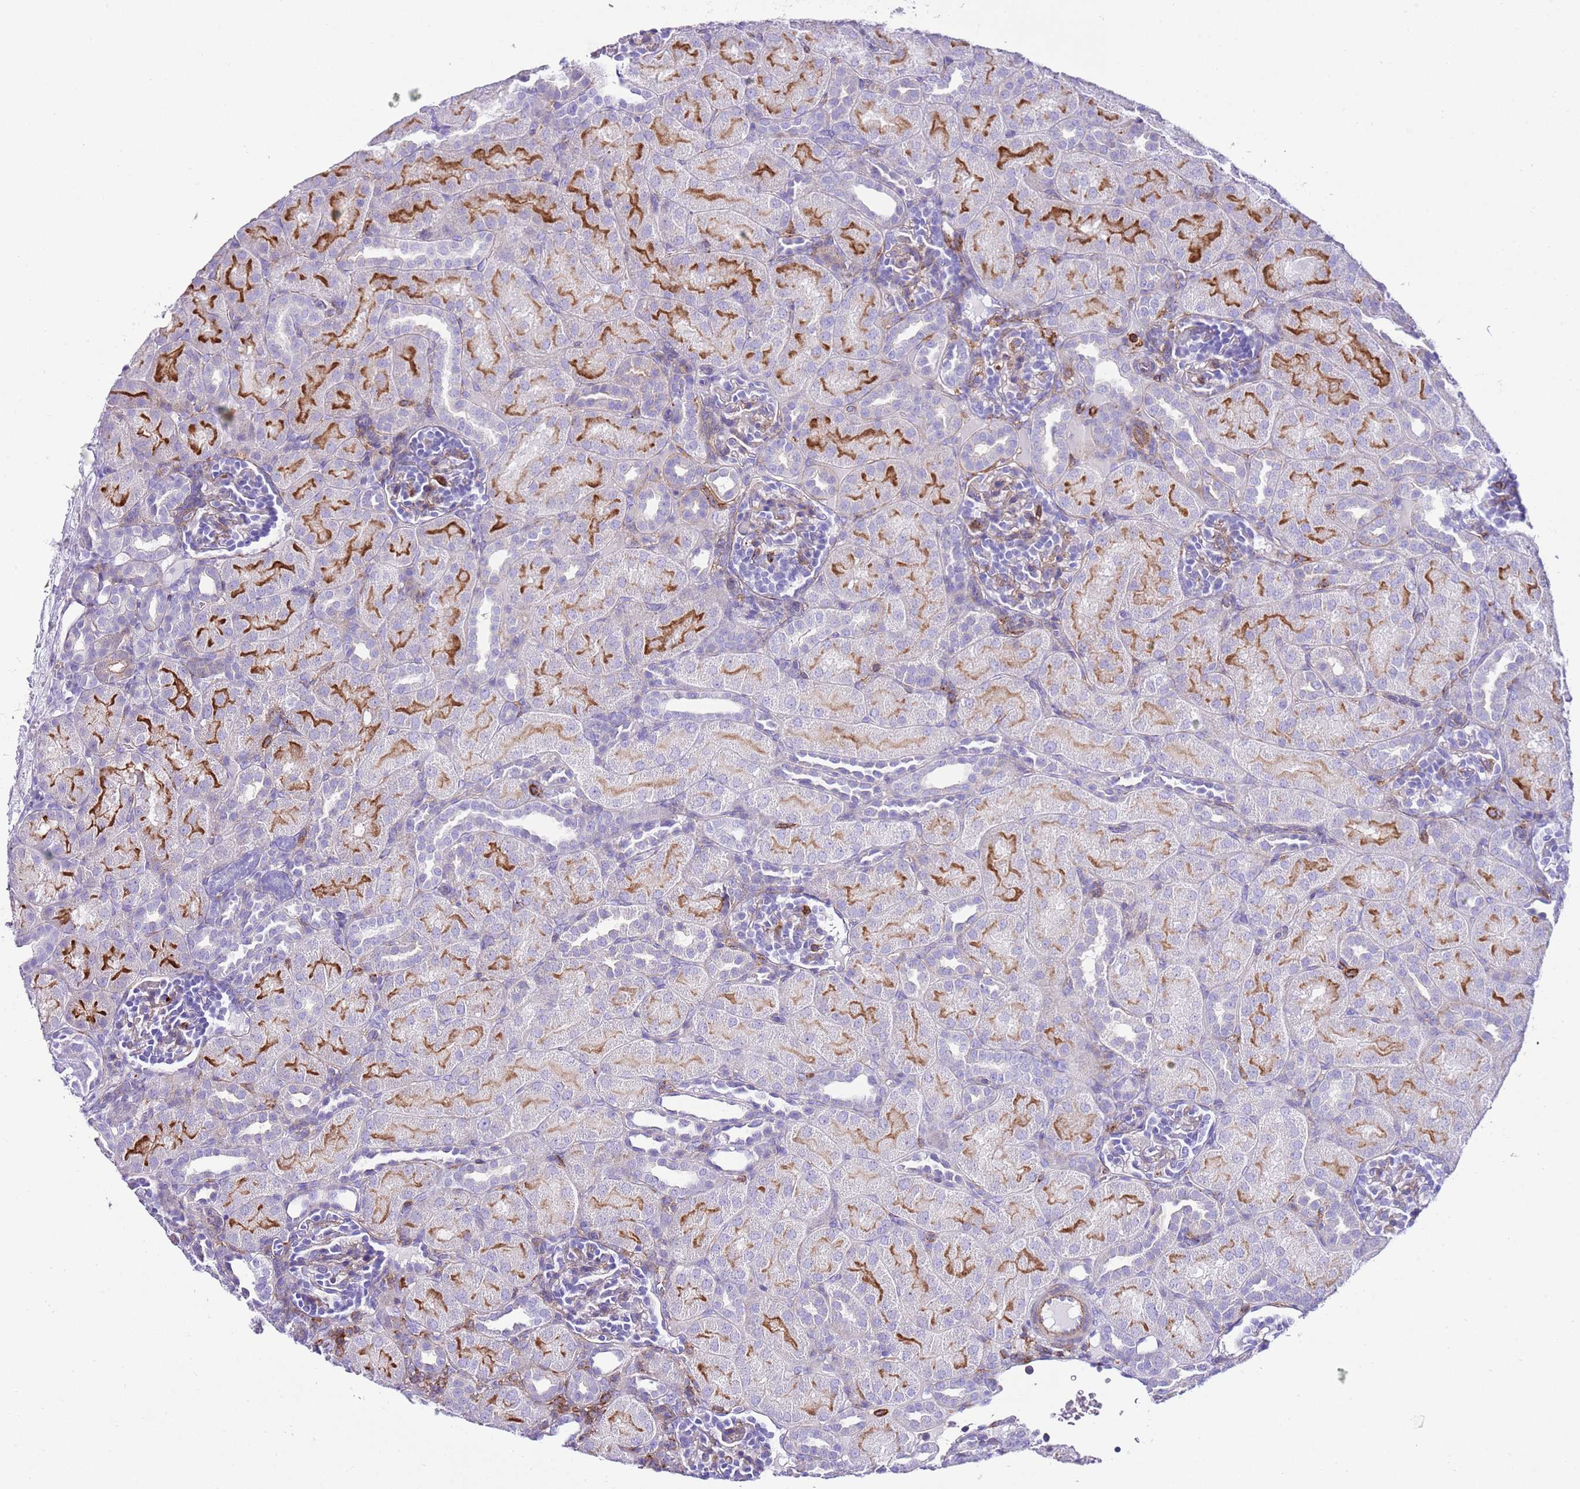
{"staining": {"intensity": "moderate", "quantity": "<25%", "location": "cytoplasmic/membranous"}, "tissue": "kidney", "cell_type": "Cells in glomeruli", "image_type": "normal", "snomed": [{"axis": "morphology", "description": "Normal tissue, NOS"}, {"axis": "topography", "description": "Kidney"}], "caption": "Kidney stained with DAB (3,3'-diaminobenzidine) IHC reveals low levels of moderate cytoplasmic/membranous expression in about <25% of cells in glomeruli.", "gene": "ALDH3A1", "patient": {"sex": "male", "age": 1}}